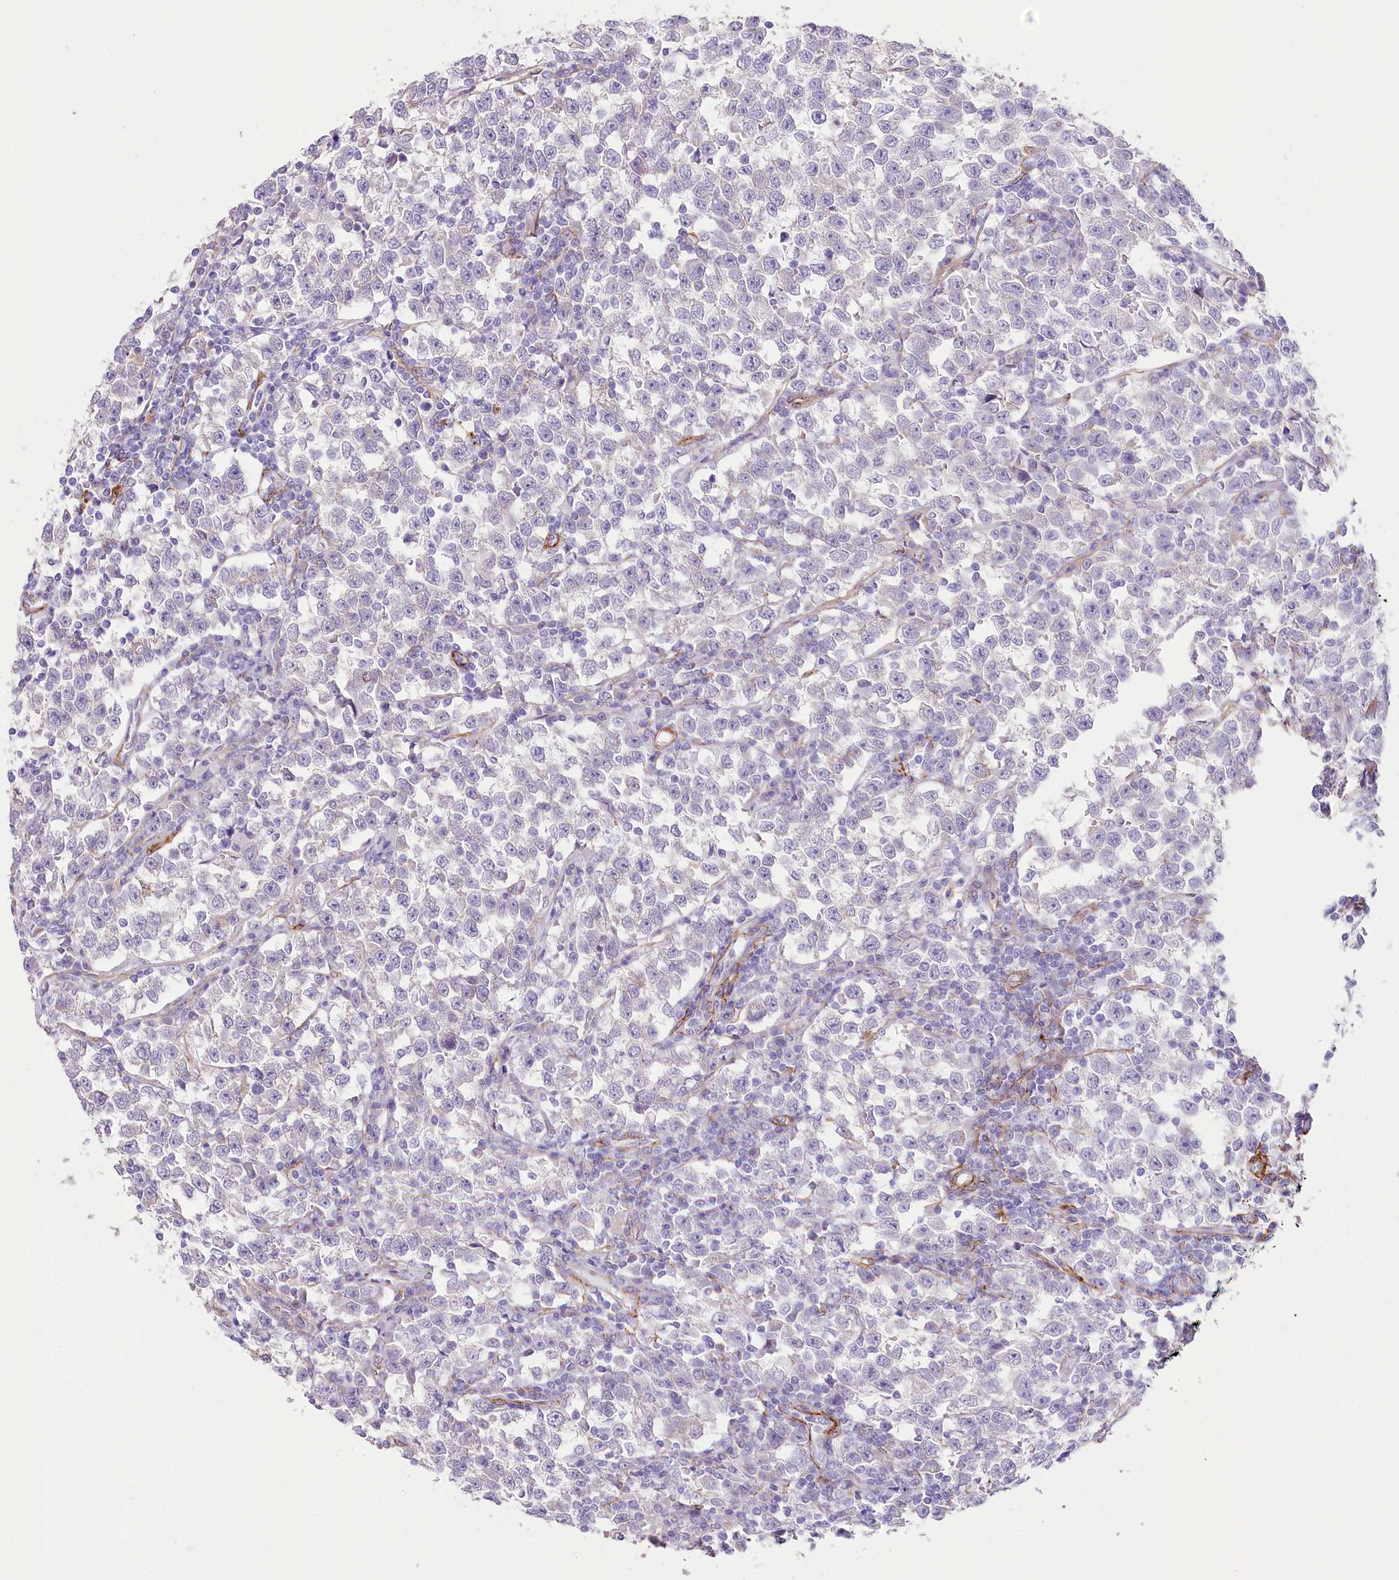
{"staining": {"intensity": "negative", "quantity": "none", "location": "none"}, "tissue": "testis cancer", "cell_type": "Tumor cells", "image_type": "cancer", "snomed": [{"axis": "morphology", "description": "Normal tissue, NOS"}, {"axis": "morphology", "description": "Seminoma, NOS"}, {"axis": "topography", "description": "Testis"}], "caption": "There is no significant positivity in tumor cells of seminoma (testis). (DAB IHC, high magnification).", "gene": "SYNPO2", "patient": {"sex": "male", "age": 43}}